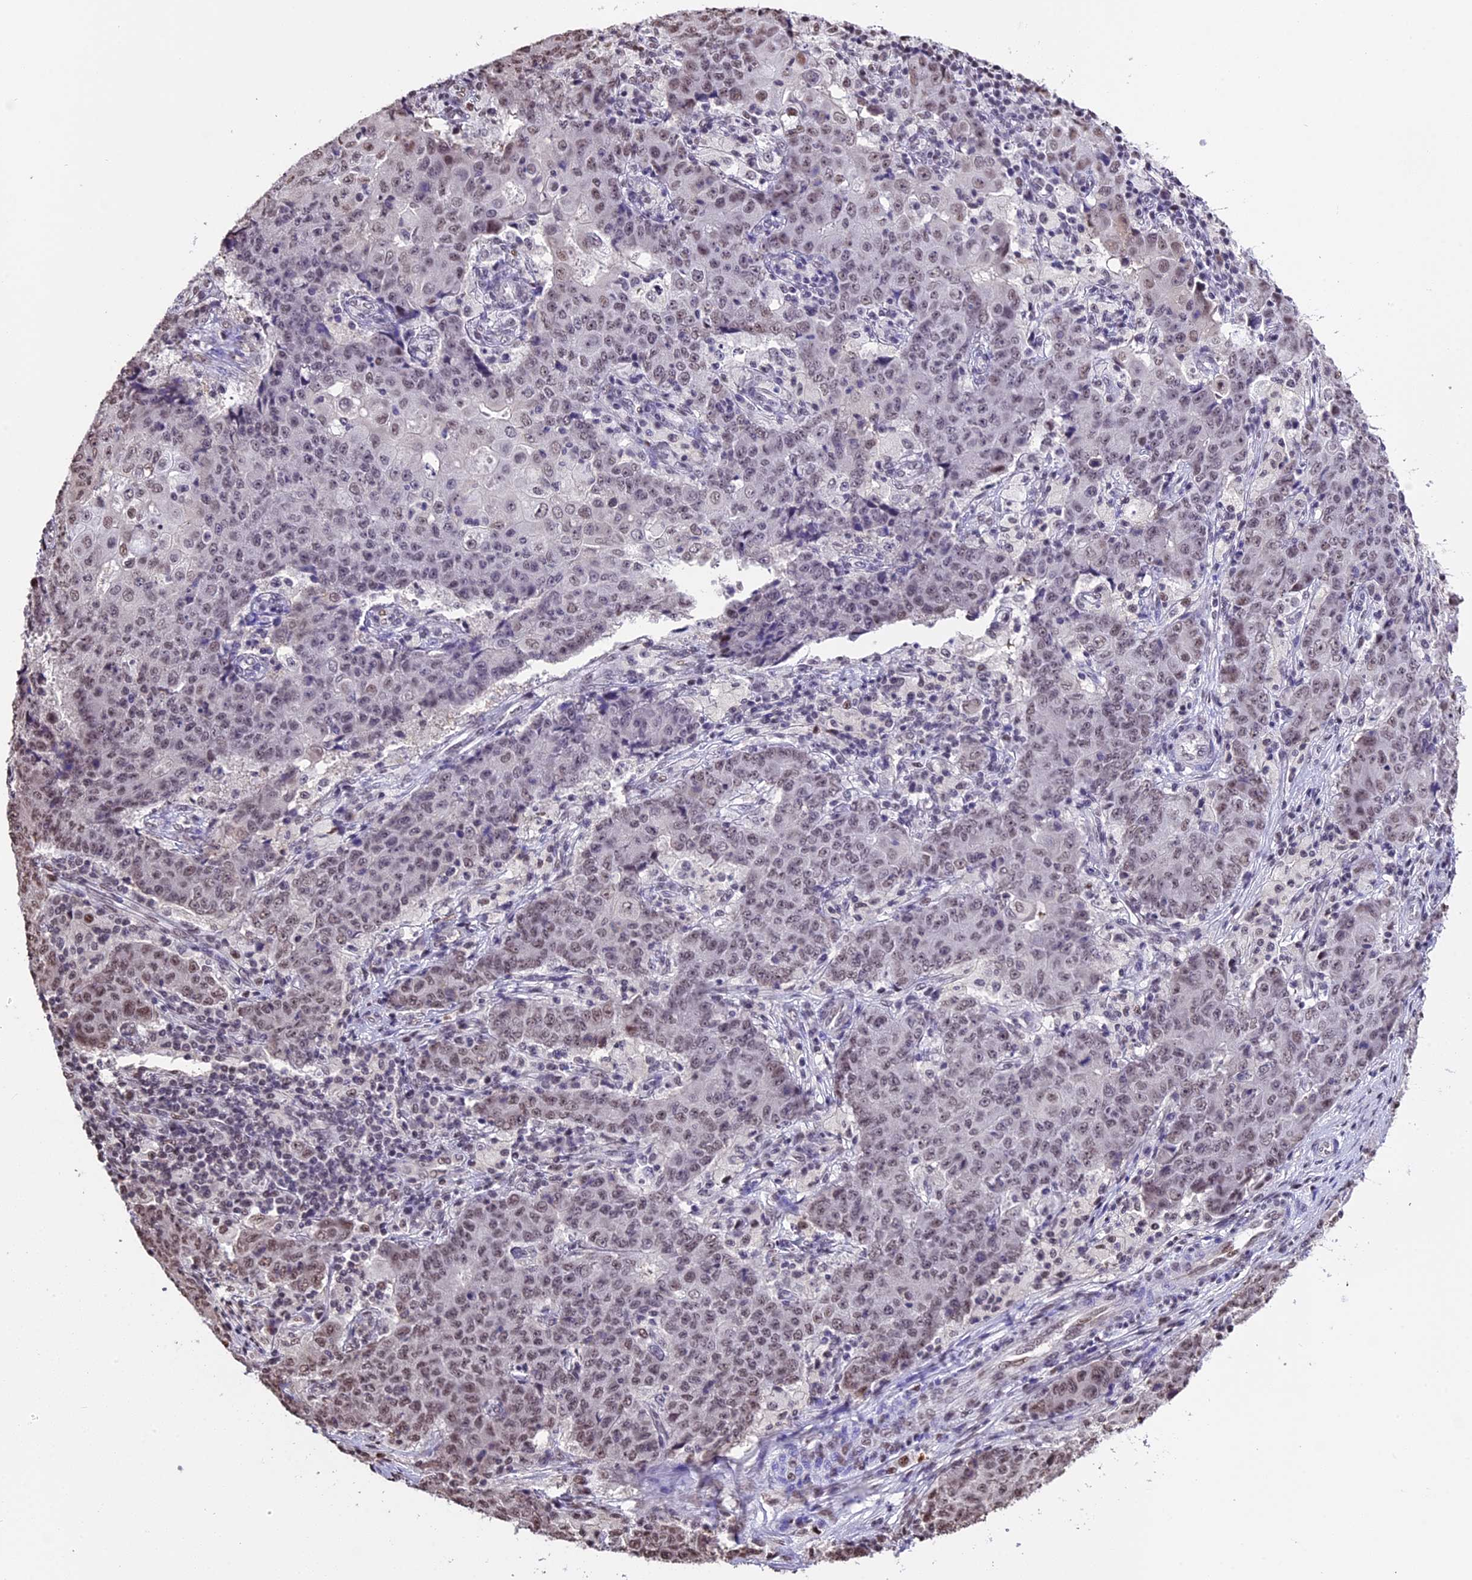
{"staining": {"intensity": "weak", "quantity": "25%-75%", "location": "nuclear"}, "tissue": "ovarian cancer", "cell_type": "Tumor cells", "image_type": "cancer", "snomed": [{"axis": "morphology", "description": "Carcinoma, endometroid"}, {"axis": "topography", "description": "Ovary"}], "caption": "Immunohistochemical staining of endometroid carcinoma (ovarian) shows low levels of weak nuclear expression in approximately 25%-75% of tumor cells. The protein is shown in brown color, while the nuclei are stained blue.", "gene": "POLR3E", "patient": {"sex": "female", "age": 42}}